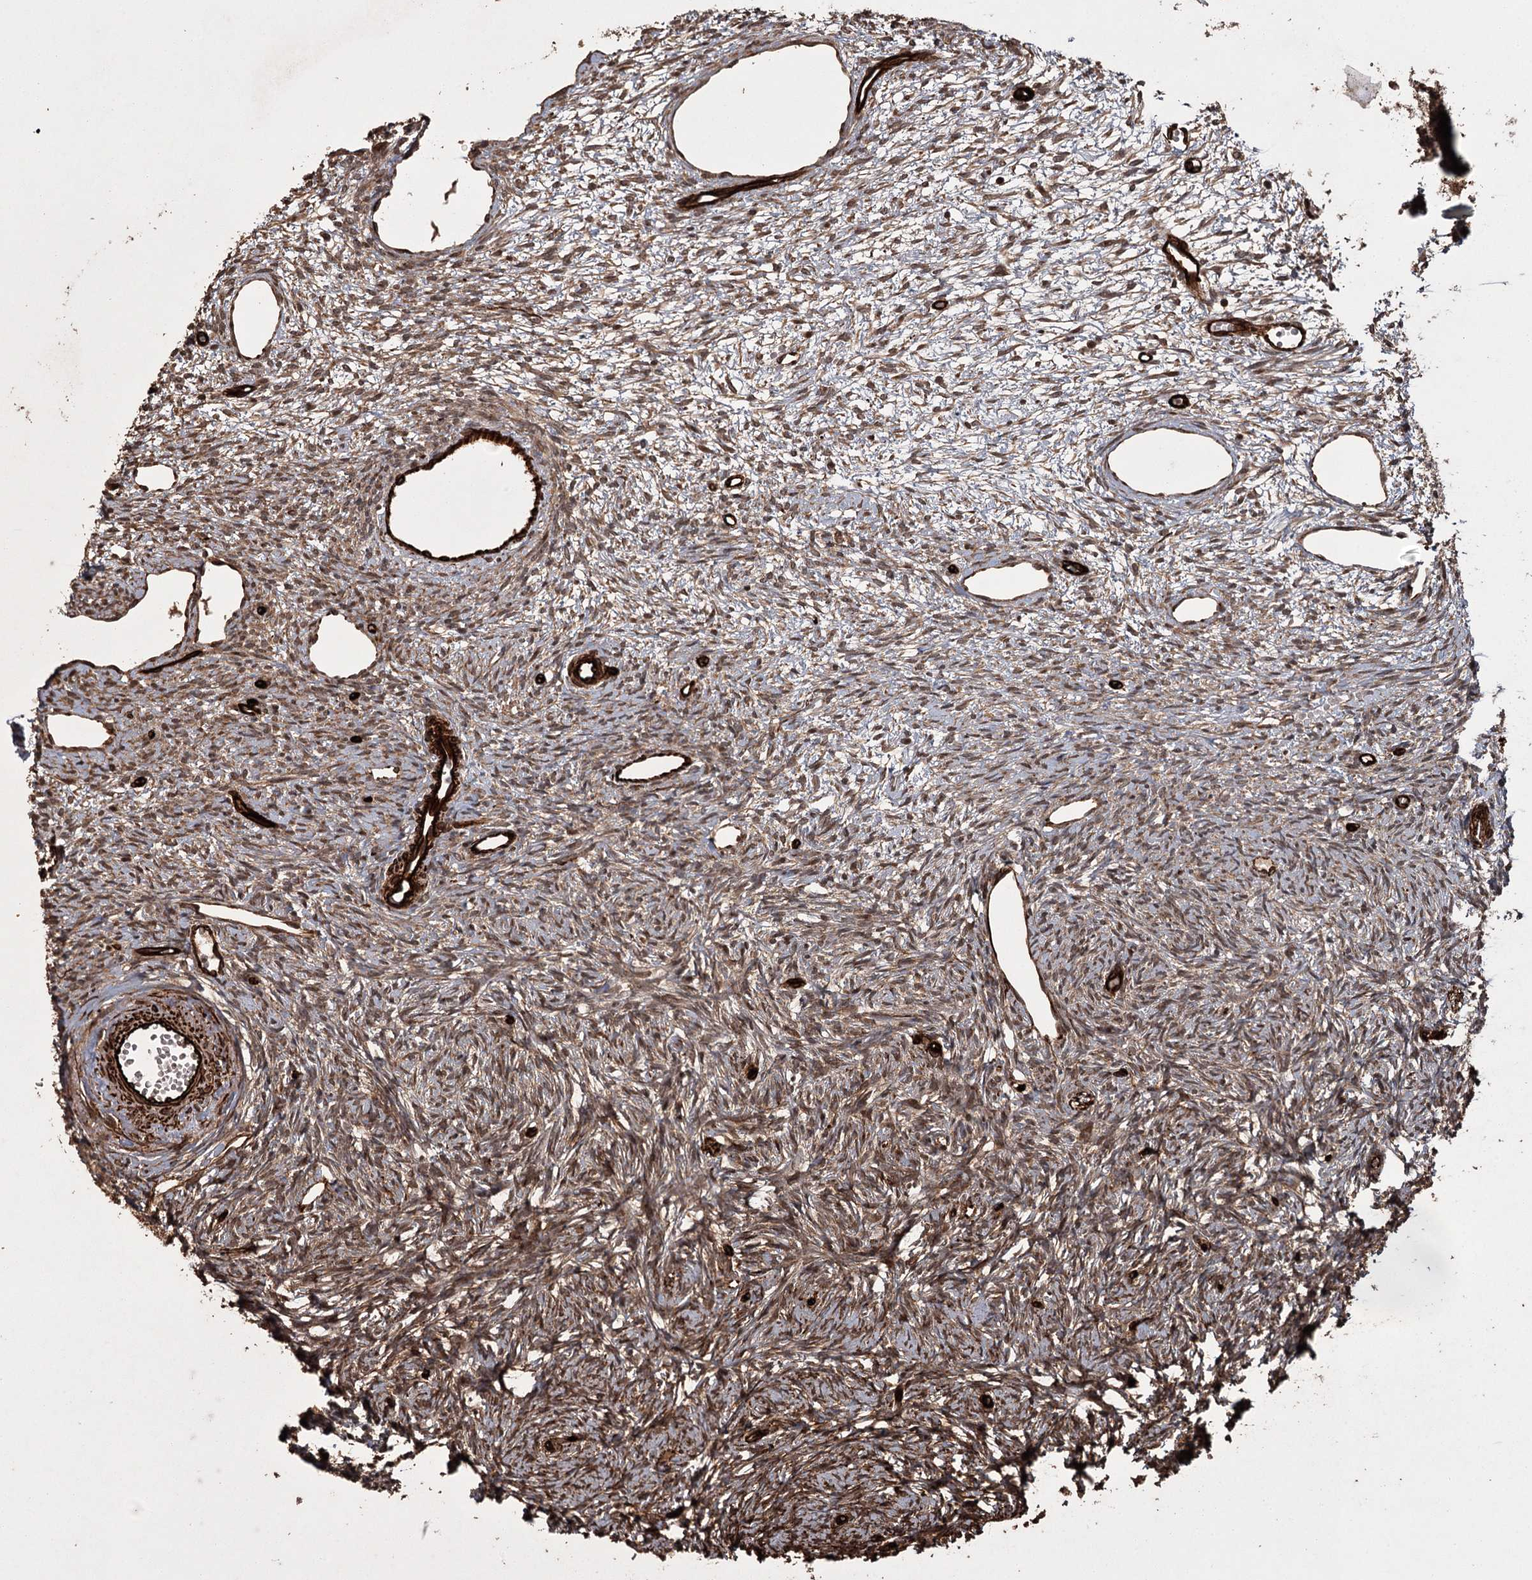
{"staining": {"intensity": "moderate", "quantity": ">75%", "location": "cytoplasmic/membranous"}, "tissue": "ovary", "cell_type": "Ovarian stroma cells", "image_type": "normal", "snomed": [{"axis": "morphology", "description": "Normal tissue, NOS"}, {"axis": "topography", "description": "Ovary"}], "caption": "This is a photomicrograph of immunohistochemistry staining of benign ovary, which shows moderate staining in the cytoplasmic/membranous of ovarian stroma cells.", "gene": "RPAP3", "patient": {"sex": "female", "age": 51}}